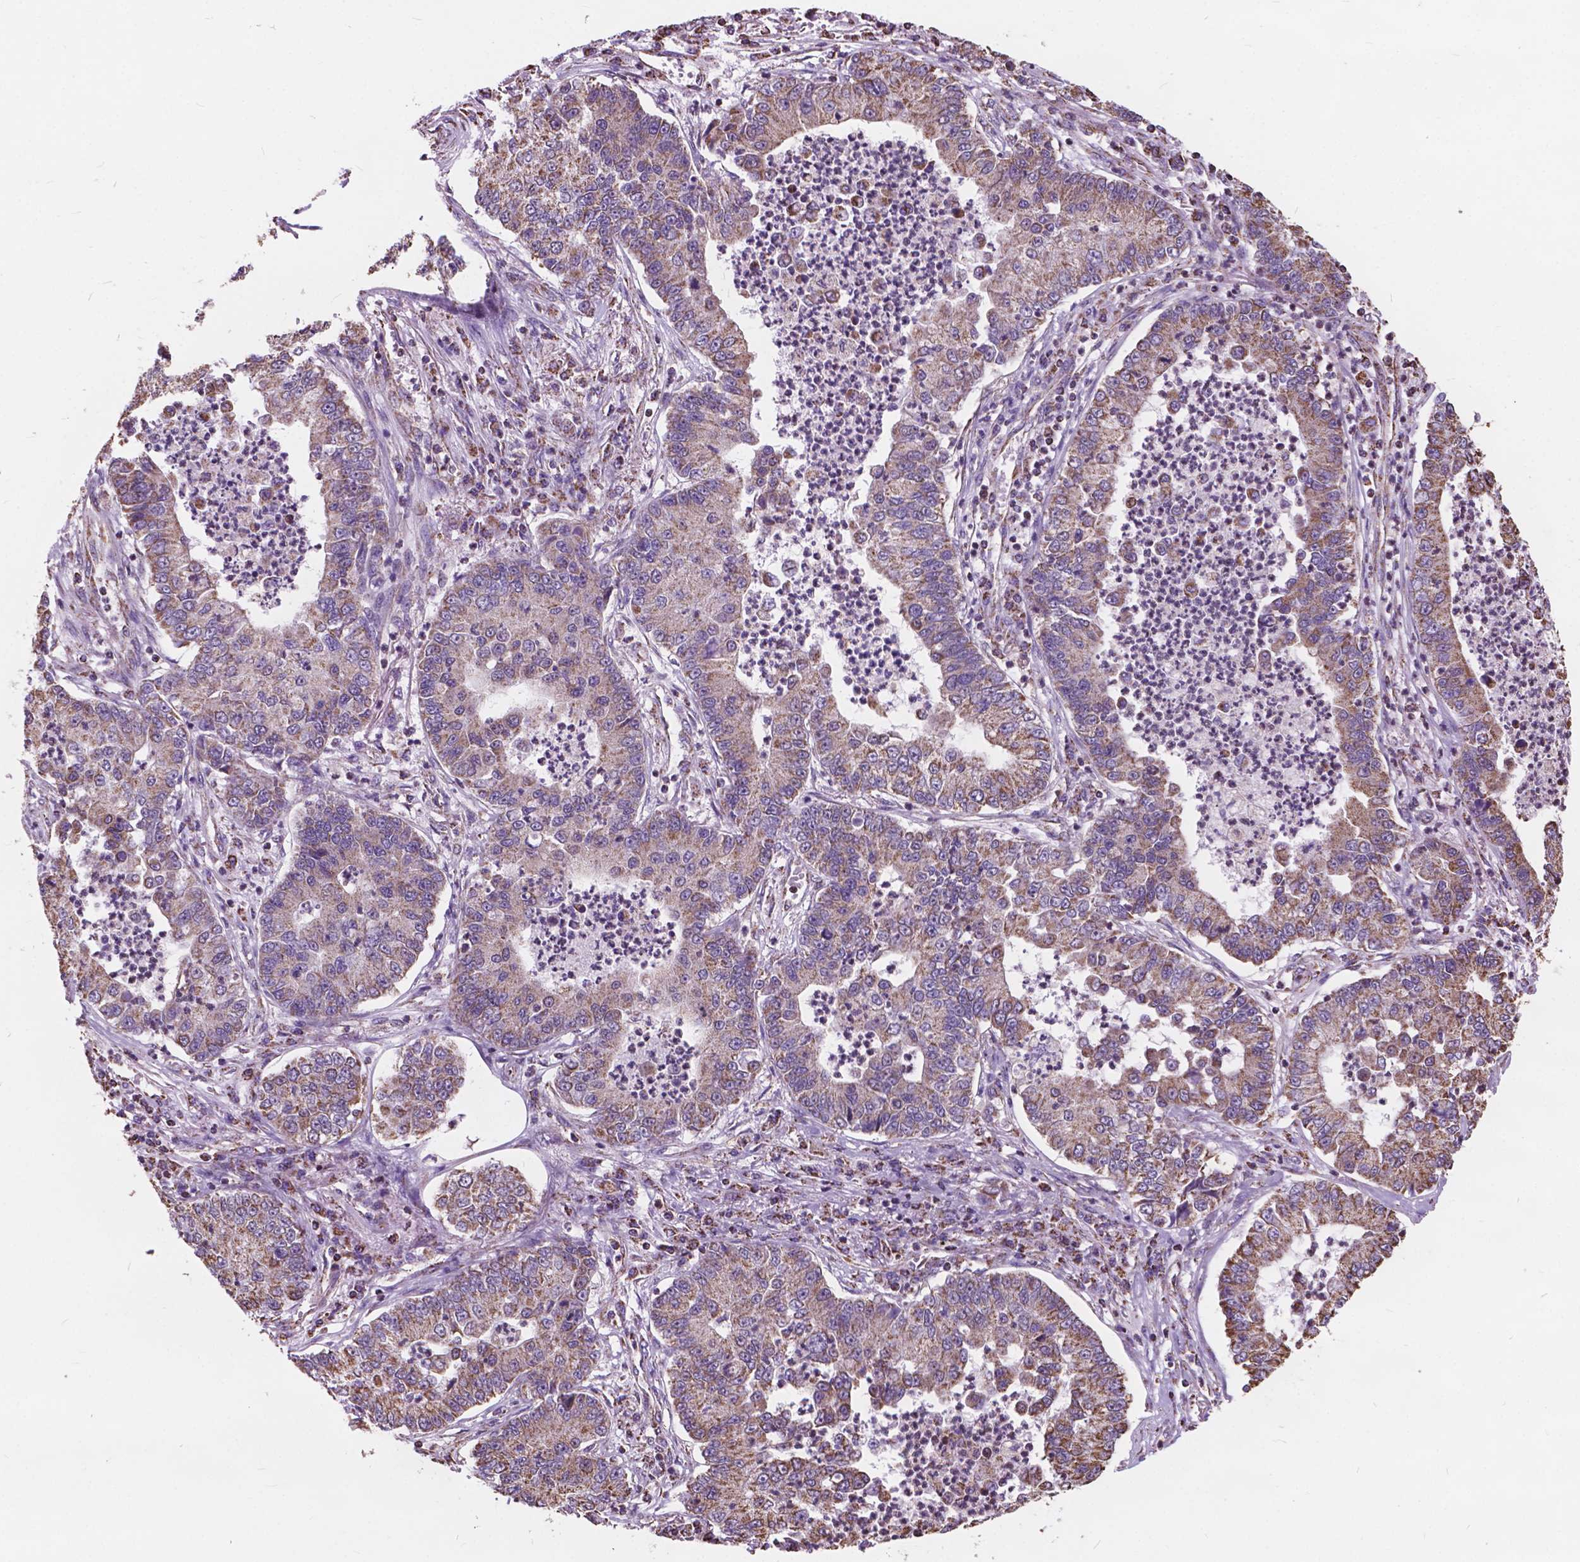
{"staining": {"intensity": "weak", "quantity": "25%-75%", "location": "cytoplasmic/membranous"}, "tissue": "lung cancer", "cell_type": "Tumor cells", "image_type": "cancer", "snomed": [{"axis": "morphology", "description": "Adenocarcinoma, NOS"}, {"axis": "topography", "description": "Lung"}], "caption": "This image exhibits immunohistochemistry staining of lung cancer (adenocarcinoma), with low weak cytoplasmic/membranous staining in approximately 25%-75% of tumor cells.", "gene": "SCOC", "patient": {"sex": "female", "age": 57}}